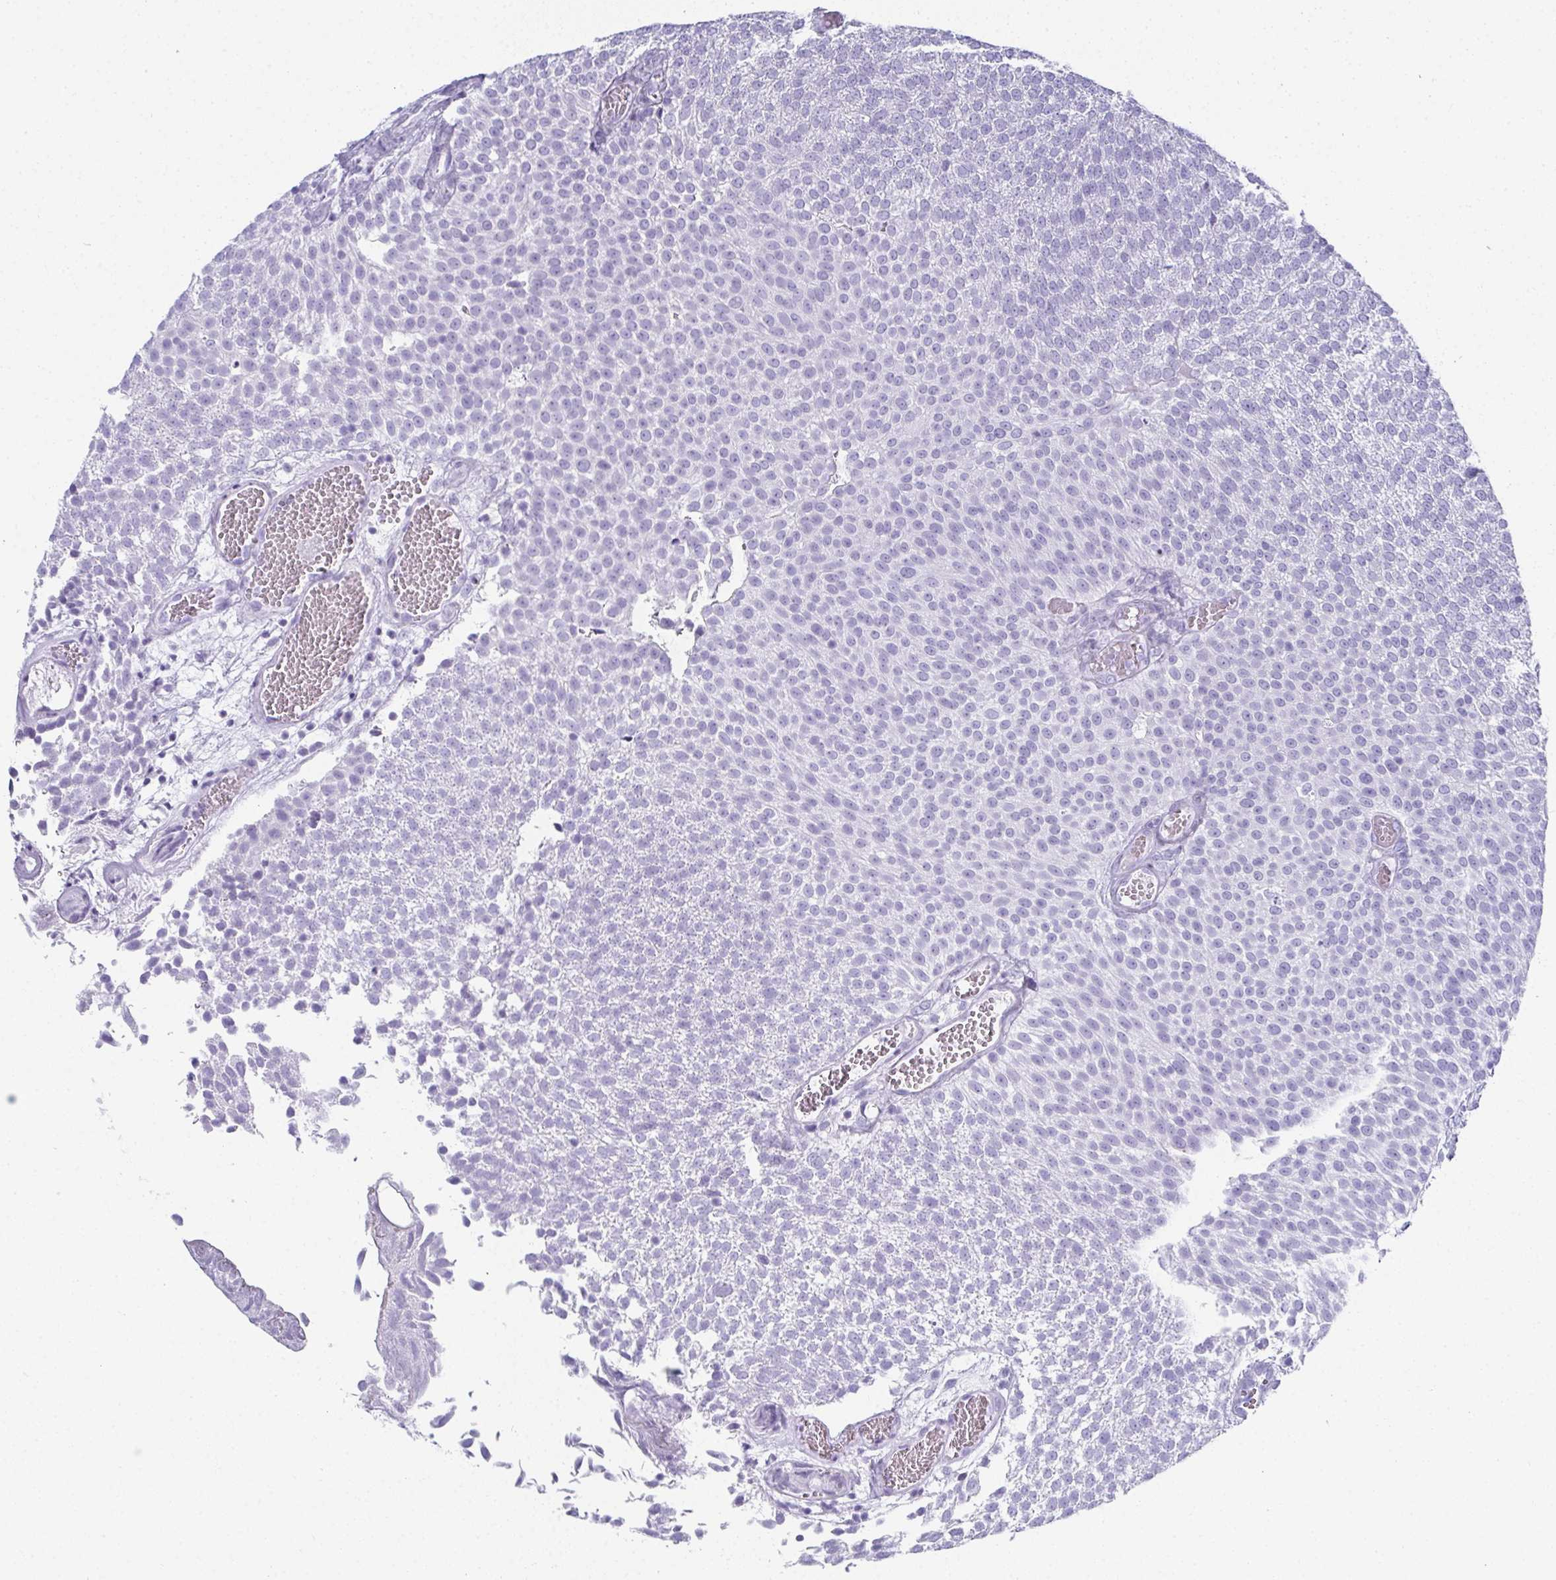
{"staining": {"intensity": "negative", "quantity": "none", "location": "none"}, "tissue": "urothelial cancer", "cell_type": "Tumor cells", "image_type": "cancer", "snomed": [{"axis": "morphology", "description": "Urothelial carcinoma, Low grade"}, {"axis": "topography", "description": "Urinary bladder"}], "caption": "The immunohistochemistry micrograph has no significant staining in tumor cells of urothelial cancer tissue.", "gene": "SYCP1", "patient": {"sex": "female", "age": 79}}